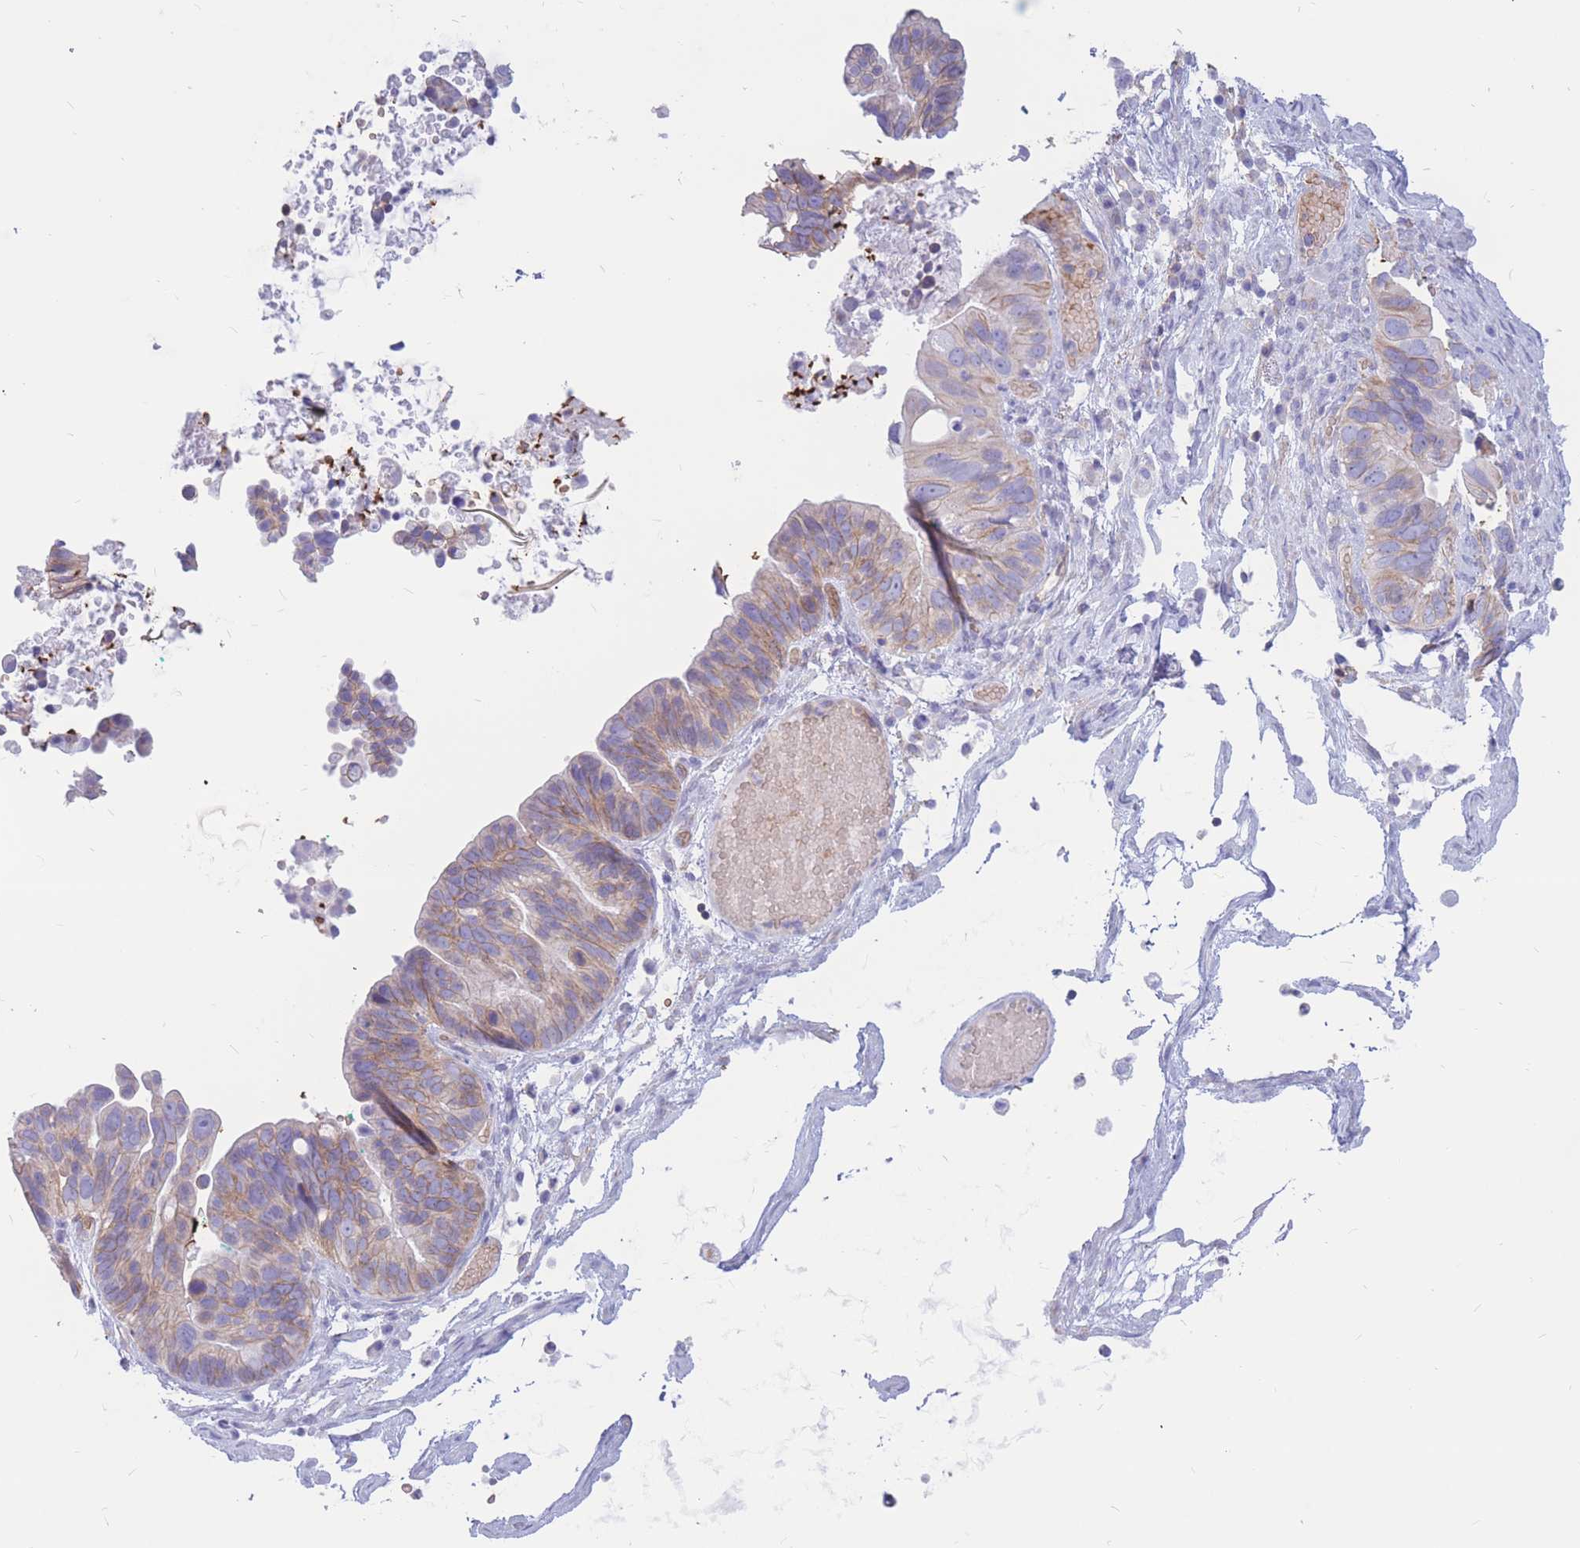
{"staining": {"intensity": "weak", "quantity": "25%-75%", "location": "cytoplasmic/membranous"}, "tissue": "ovarian cancer", "cell_type": "Tumor cells", "image_type": "cancer", "snomed": [{"axis": "morphology", "description": "Cystadenocarcinoma, serous, NOS"}, {"axis": "topography", "description": "Ovary"}], "caption": "Ovarian cancer stained with a protein marker exhibits weak staining in tumor cells.", "gene": "ADD2", "patient": {"sex": "female", "age": 56}}